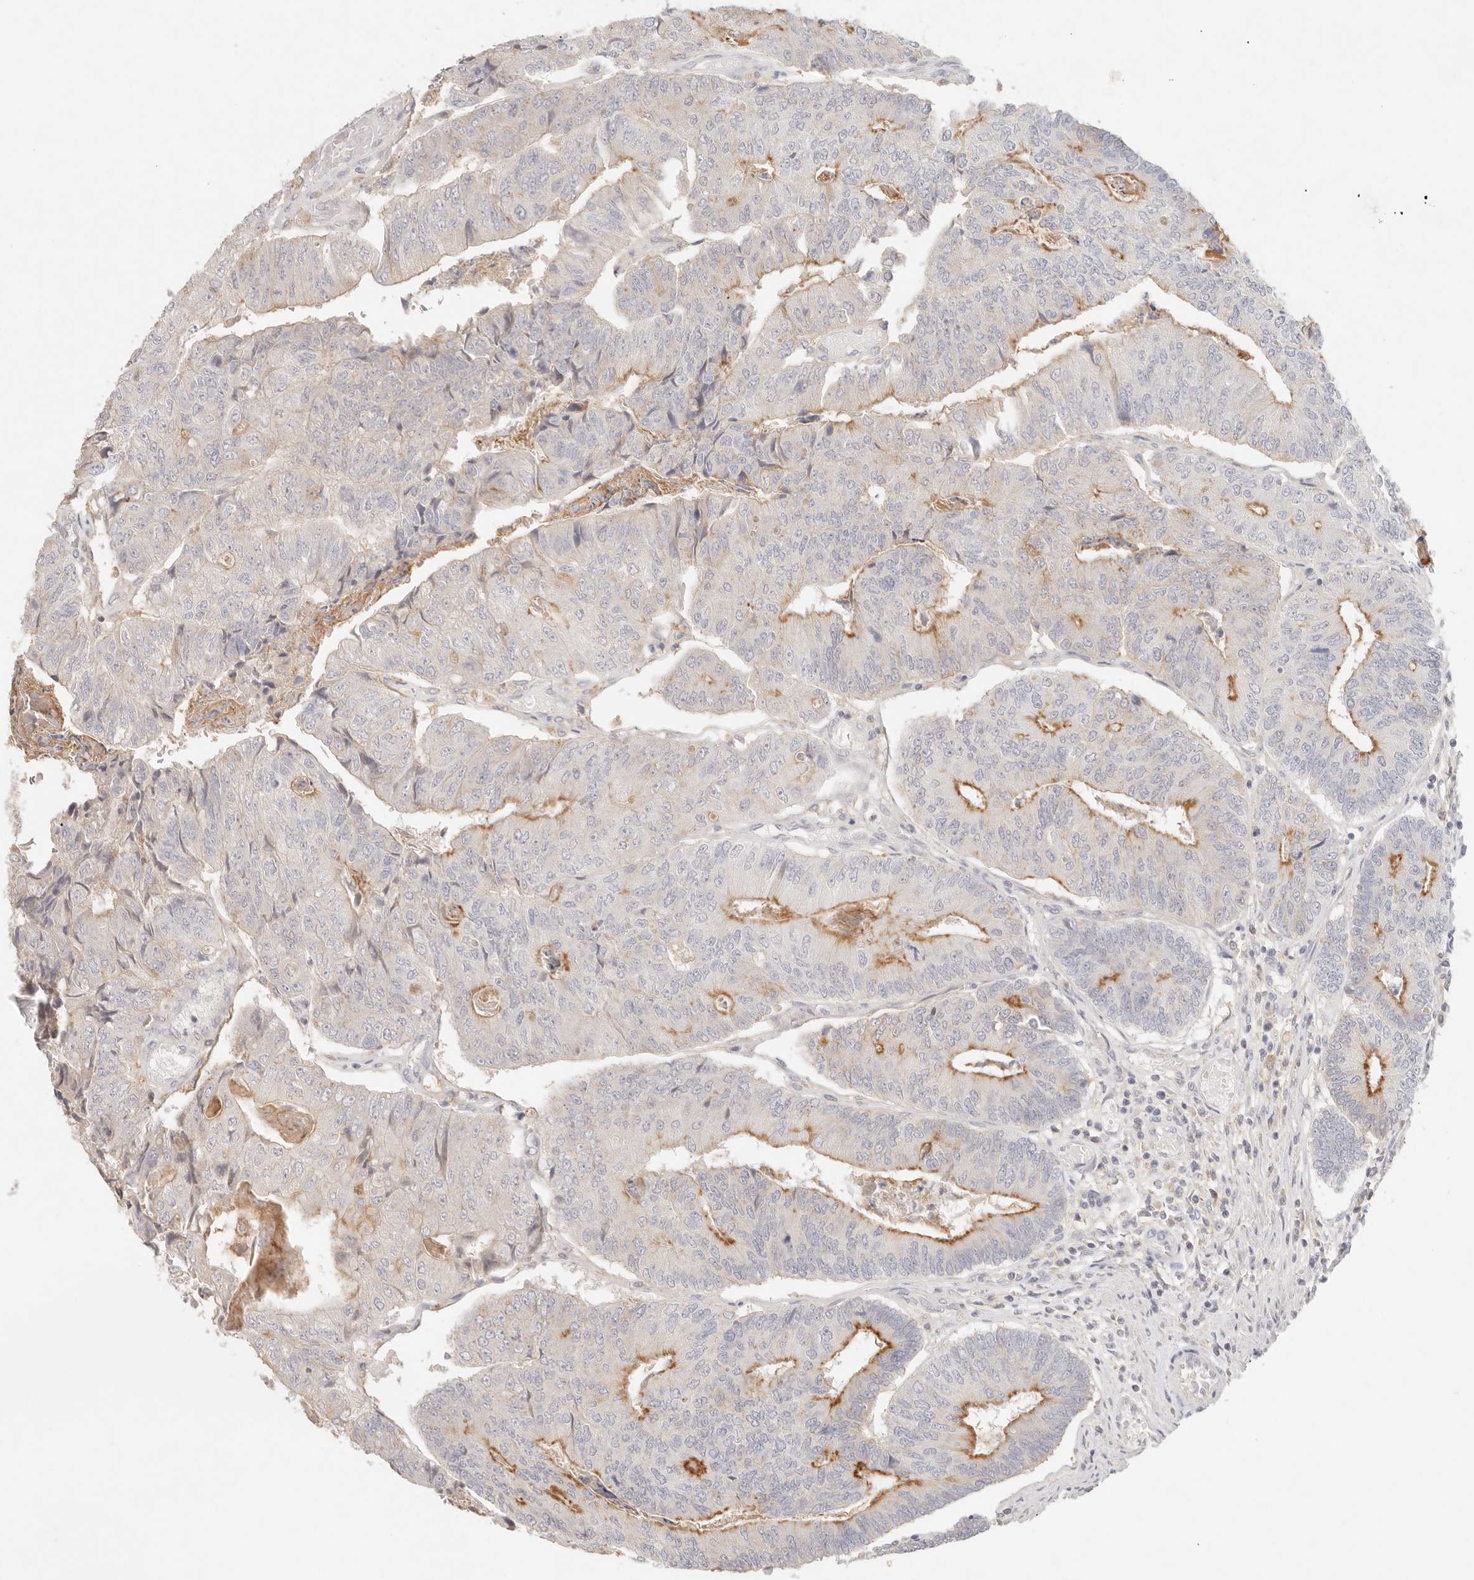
{"staining": {"intensity": "moderate", "quantity": "25%-75%", "location": "cytoplasmic/membranous"}, "tissue": "colorectal cancer", "cell_type": "Tumor cells", "image_type": "cancer", "snomed": [{"axis": "morphology", "description": "Adenocarcinoma, NOS"}, {"axis": "topography", "description": "Colon"}], "caption": "Tumor cells exhibit medium levels of moderate cytoplasmic/membranous positivity in approximately 25%-75% of cells in human adenocarcinoma (colorectal). (DAB (3,3'-diaminobenzidine) IHC, brown staining for protein, blue staining for nuclei).", "gene": "CEP120", "patient": {"sex": "female", "age": 67}}